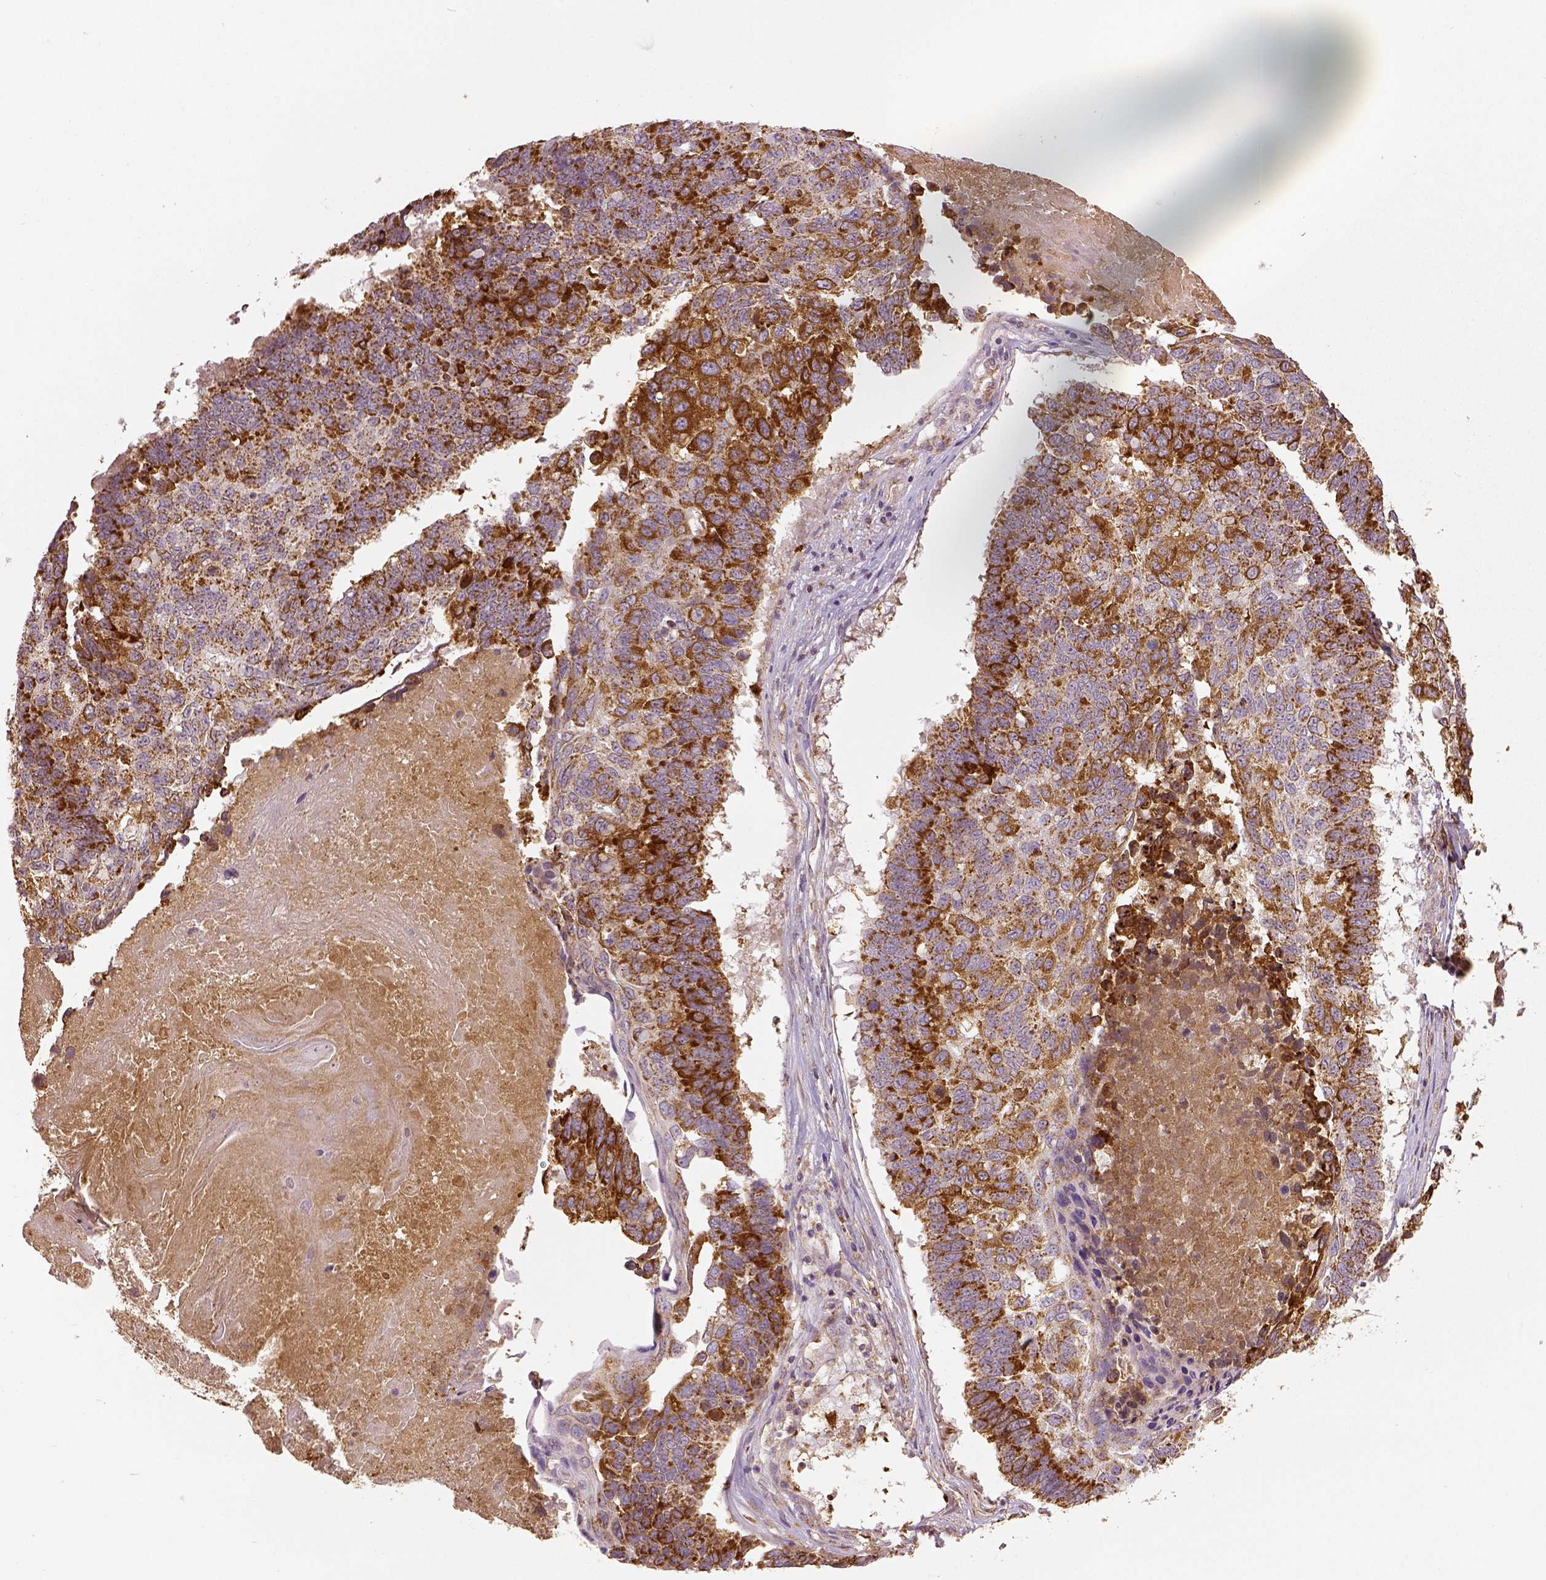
{"staining": {"intensity": "strong", "quantity": ">75%", "location": "cytoplasmic/membranous"}, "tissue": "lung cancer", "cell_type": "Tumor cells", "image_type": "cancer", "snomed": [{"axis": "morphology", "description": "Squamous cell carcinoma, NOS"}, {"axis": "topography", "description": "Lung"}], "caption": "Lung squamous cell carcinoma stained with a protein marker exhibits strong staining in tumor cells.", "gene": "PGAM5", "patient": {"sex": "male", "age": 73}}